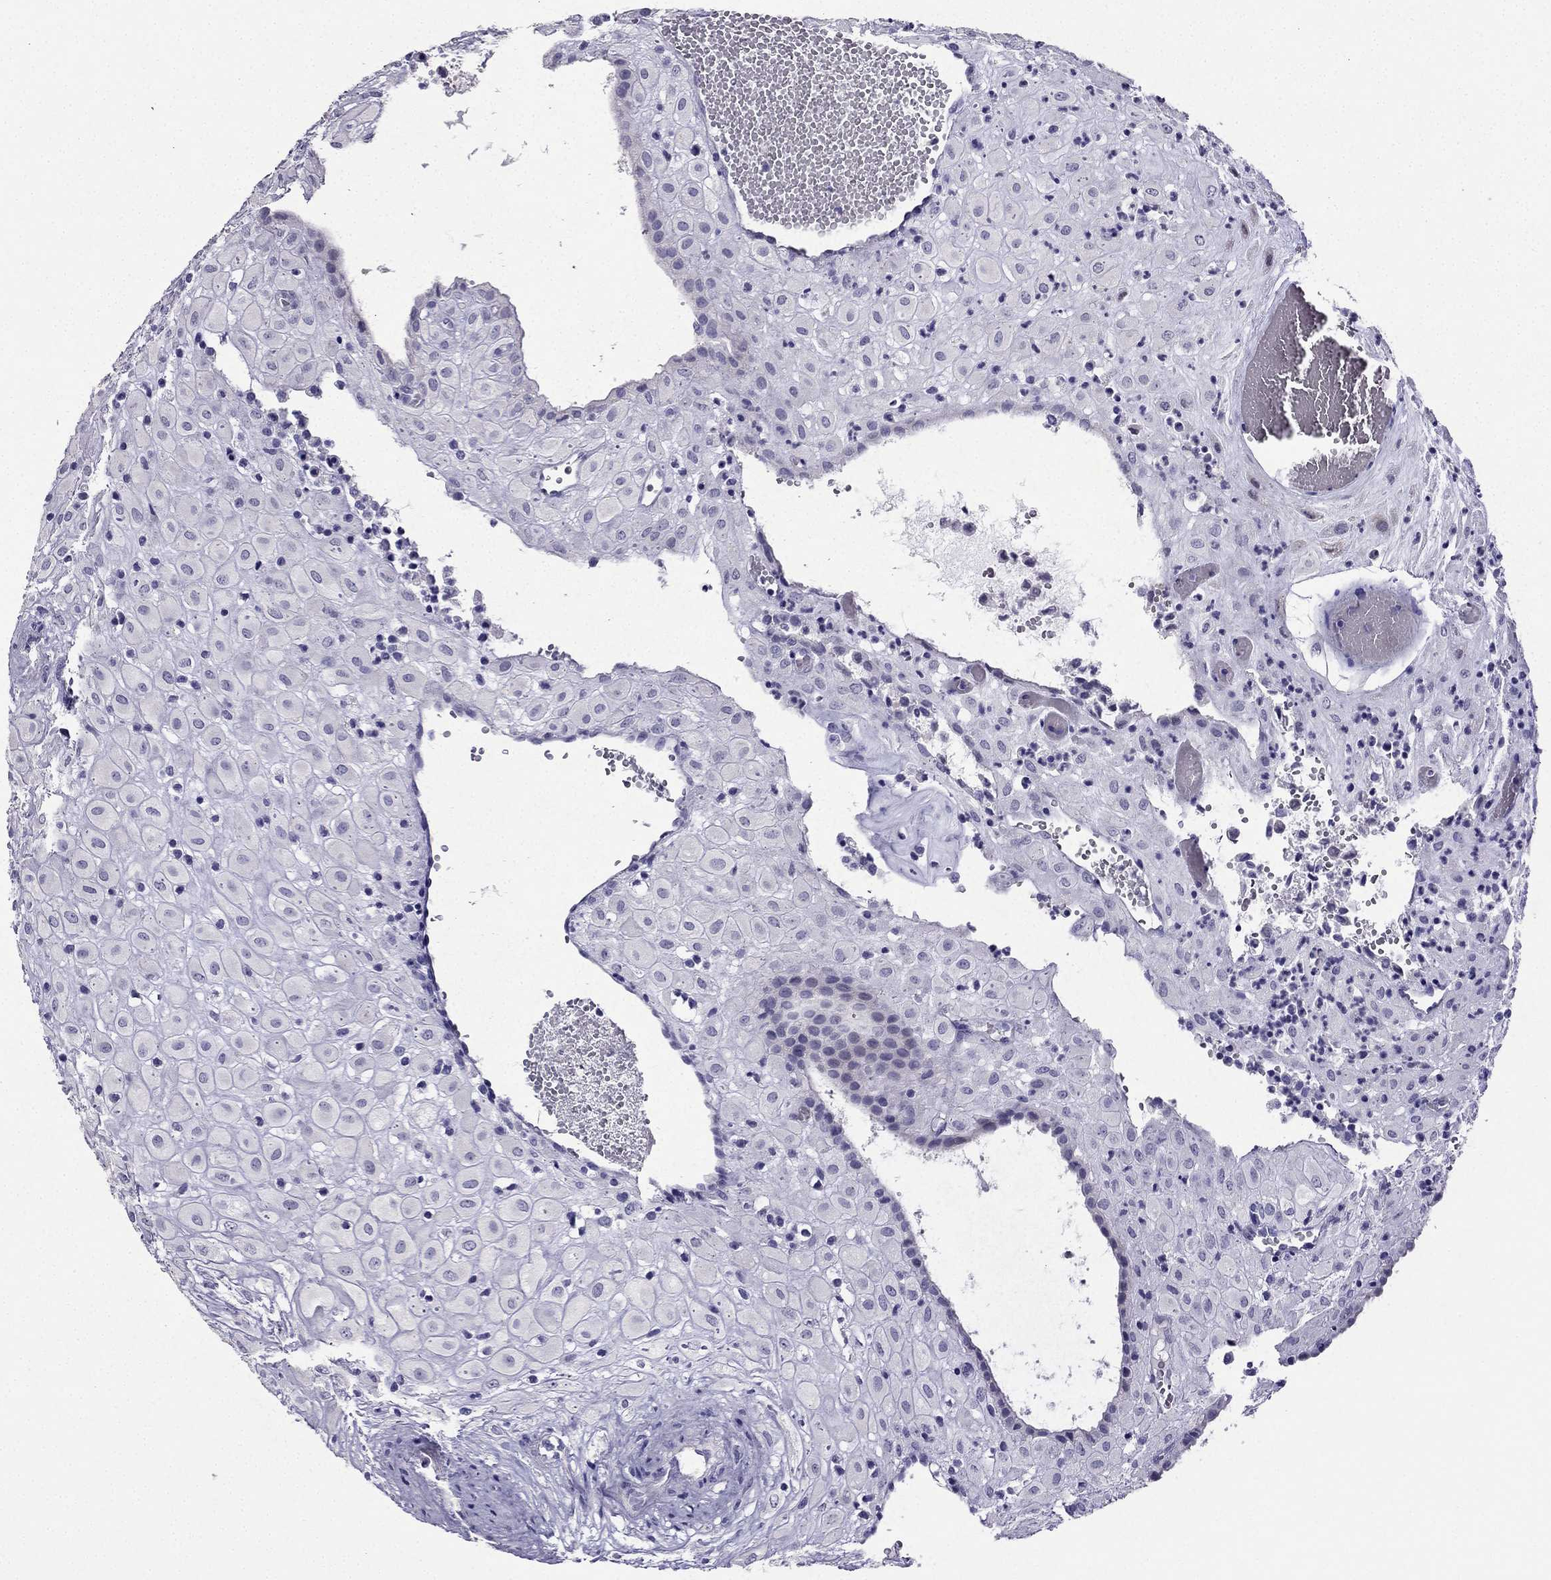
{"staining": {"intensity": "negative", "quantity": "none", "location": "none"}, "tissue": "placenta", "cell_type": "Decidual cells", "image_type": "normal", "snomed": [{"axis": "morphology", "description": "Normal tissue, NOS"}, {"axis": "topography", "description": "Placenta"}], "caption": "High magnification brightfield microscopy of benign placenta stained with DAB (3,3'-diaminobenzidine) (brown) and counterstained with hematoxylin (blue): decidual cells show no significant expression. Nuclei are stained in blue.", "gene": "KCNJ10", "patient": {"sex": "female", "age": 24}}